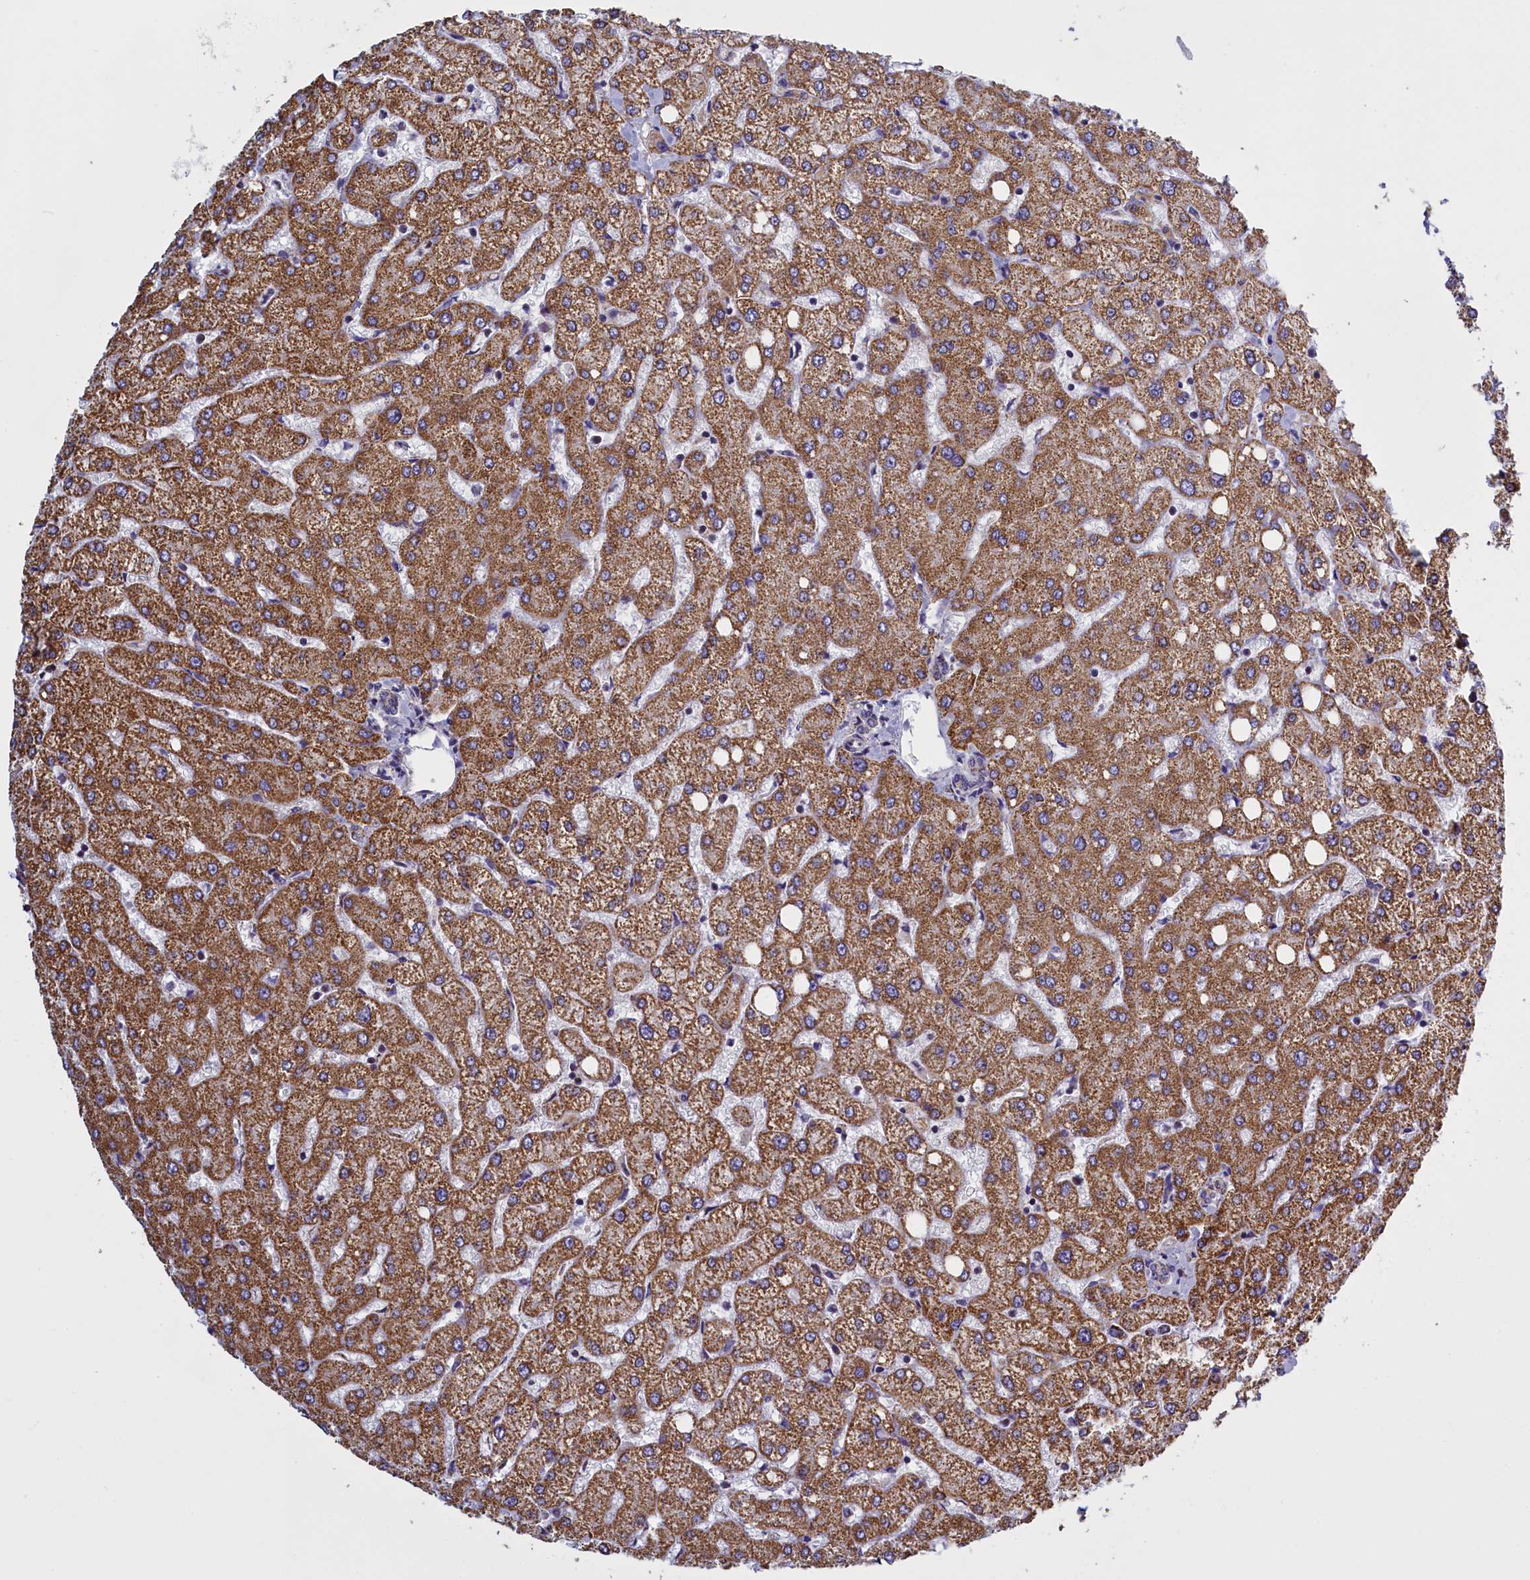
{"staining": {"intensity": "negative", "quantity": "none", "location": "none"}, "tissue": "liver", "cell_type": "Cholangiocytes", "image_type": "normal", "snomed": [{"axis": "morphology", "description": "Normal tissue, NOS"}, {"axis": "topography", "description": "Liver"}], "caption": "Immunohistochemistry of benign human liver demonstrates no staining in cholangiocytes.", "gene": "IFT122", "patient": {"sex": "female", "age": 54}}